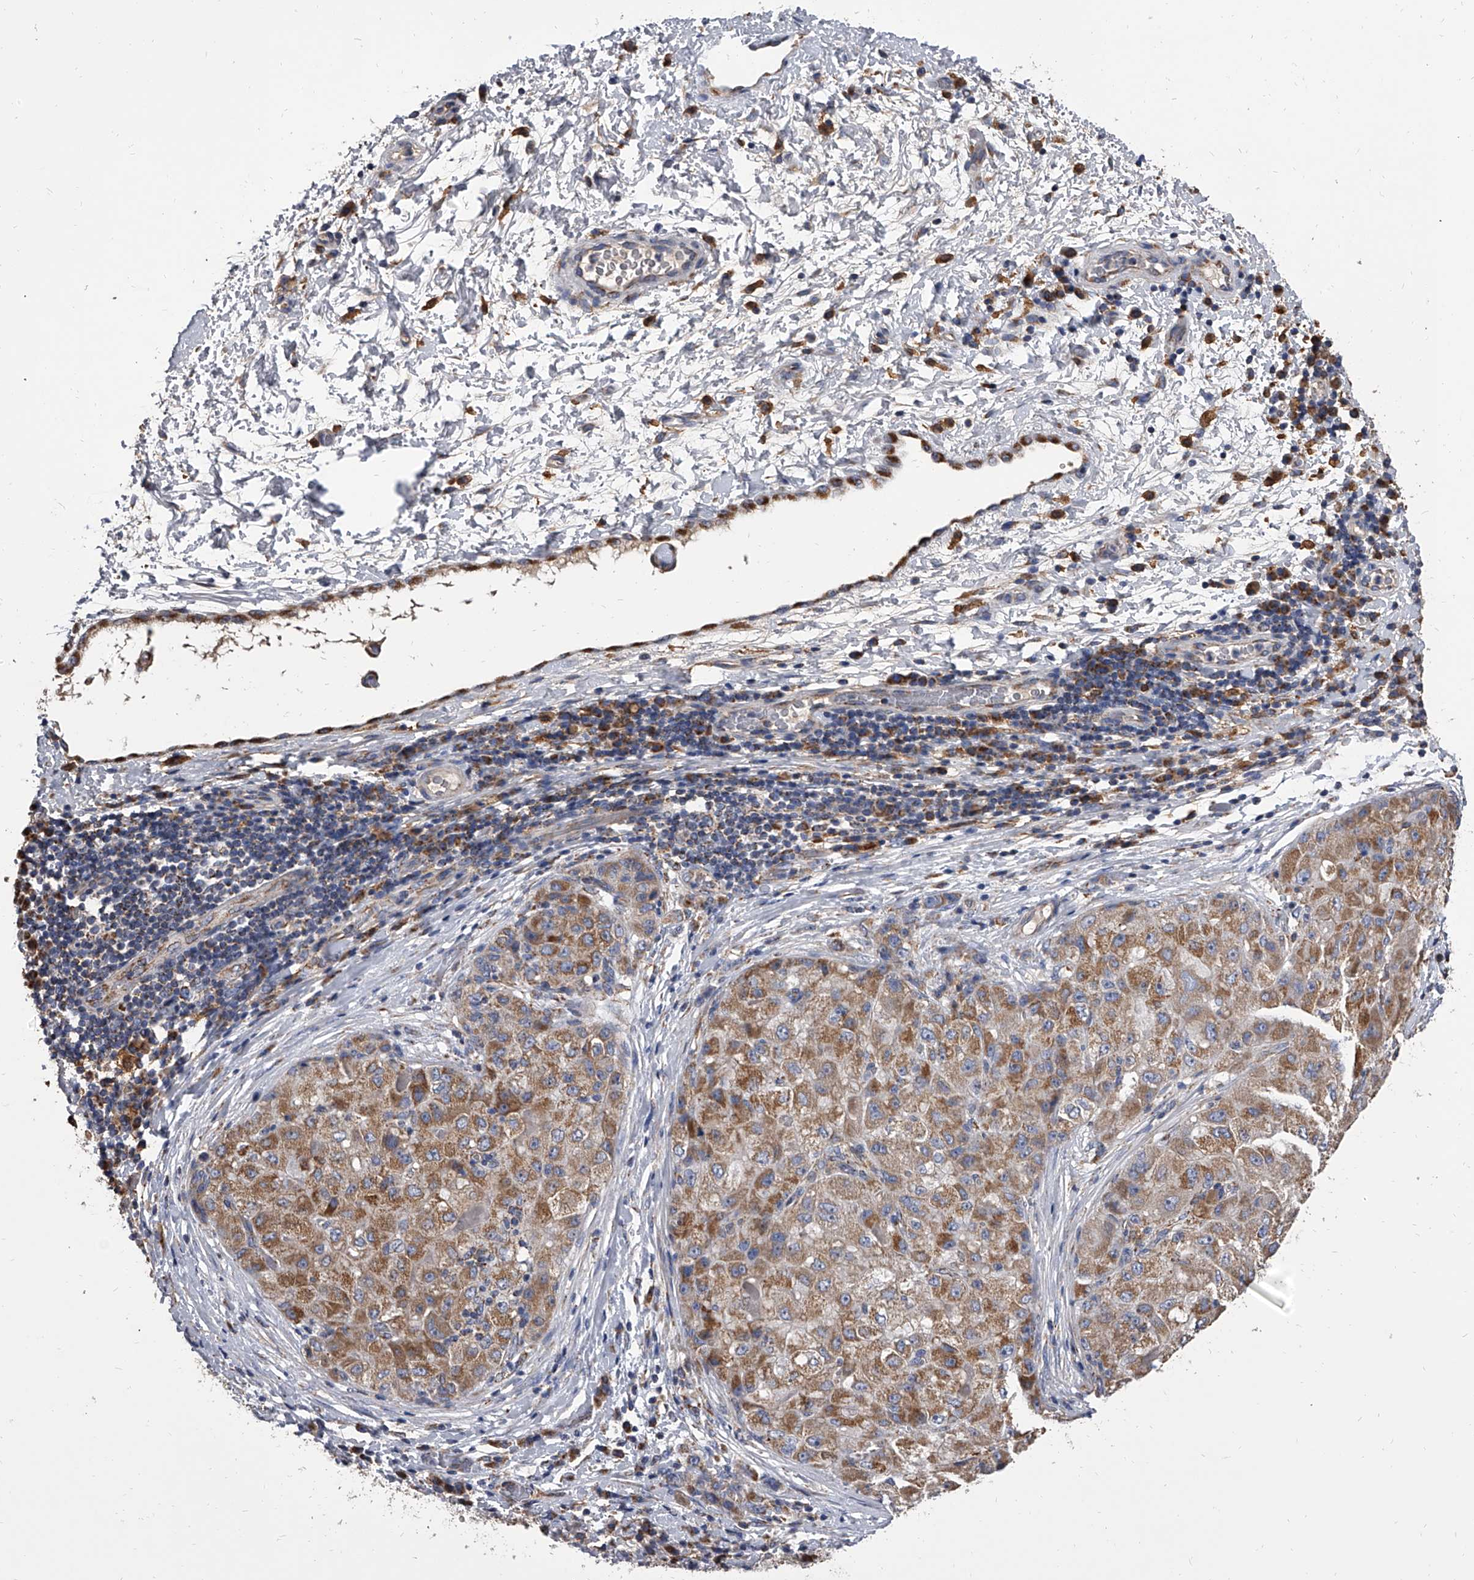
{"staining": {"intensity": "moderate", "quantity": ">75%", "location": "cytoplasmic/membranous"}, "tissue": "liver cancer", "cell_type": "Tumor cells", "image_type": "cancer", "snomed": [{"axis": "morphology", "description": "Carcinoma, Hepatocellular, NOS"}, {"axis": "topography", "description": "Liver"}], "caption": "Immunohistochemistry (DAB) staining of human hepatocellular carcinoma (liver) demonstrates moderate cytoplasmic/membranous protein positivity in approximately >75% of tumor cells.", "gene": "MRPL28", "patient": {"sex": "male", "age": 80}}